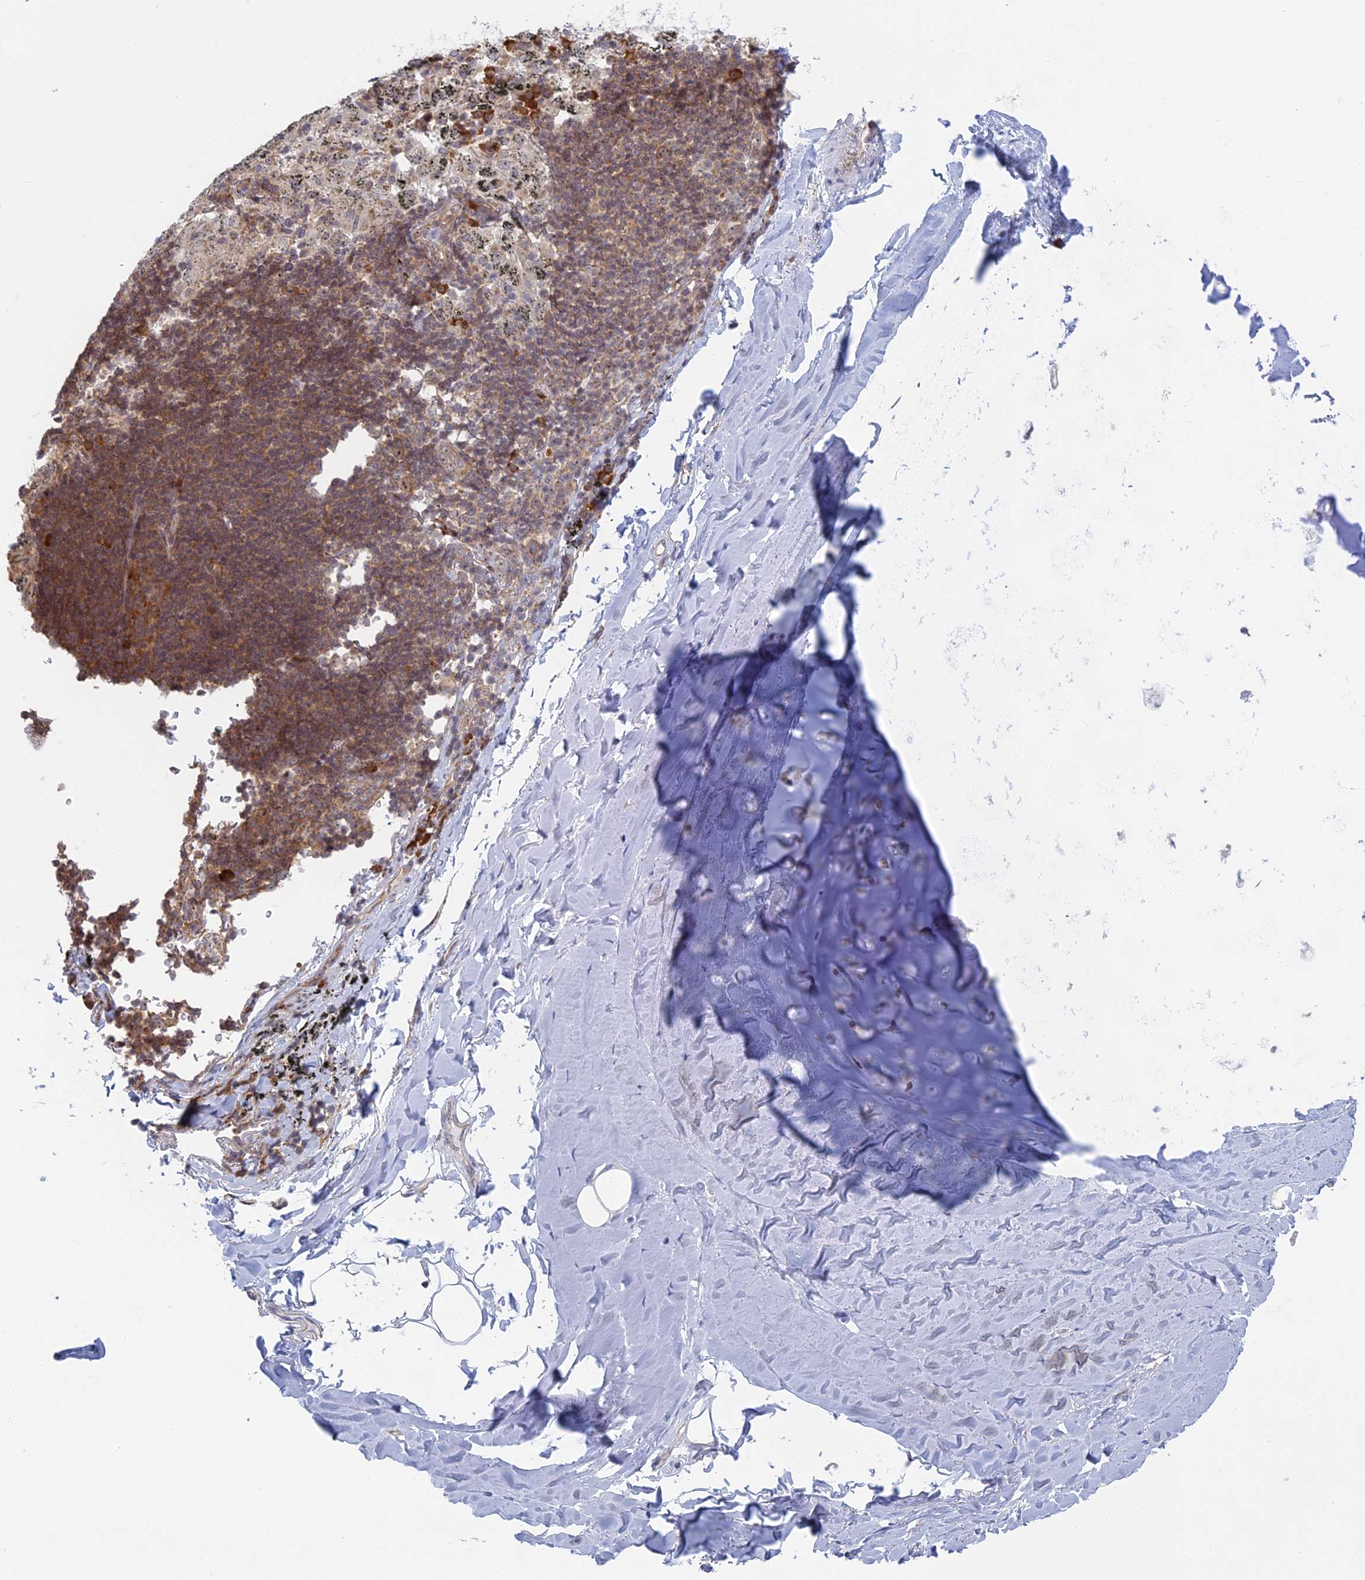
{"staining": {"intensity": "negative", "quantity": "none", "location": "none"}, "tissue": "adipose tissue", "cell_type": "Adipocytes", "image_type": "normal", "snomed": [{"axis": "morphology", "description": "Normal tissue, NOS"}, {"axis": "topography", "description": "Lymph node"}, {"axis": "topography", "description": "Bronchus"}], "caption": "IHC of normal human adipose tissue reveals no staining in adipocytes.", "gene": "RPS19BP1", "patient": {"sex": "male", "age": 63}}